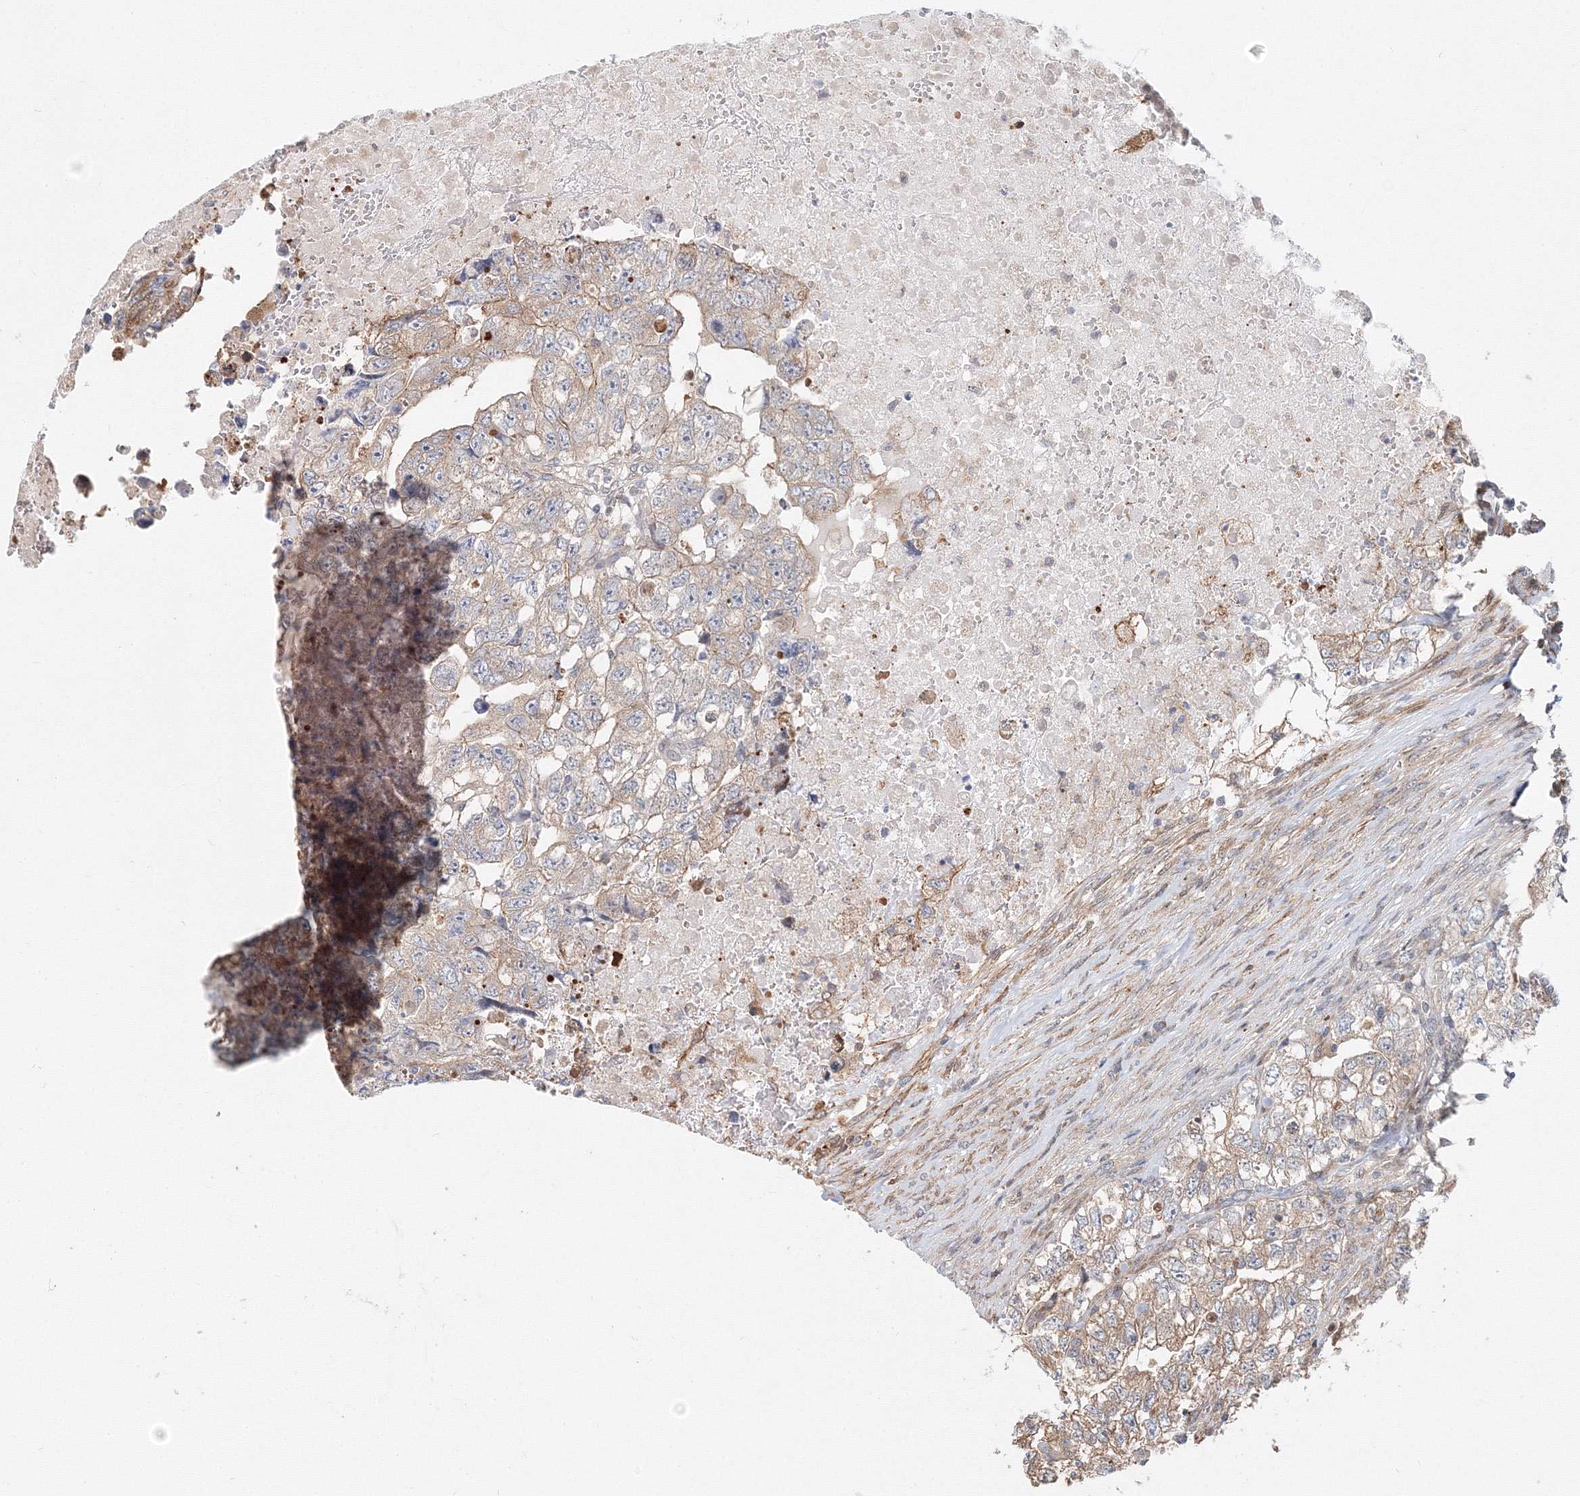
{"staining": {"intensity": "moderate", "quantity": "25%-75%", "location": "cytoplasmic/membranous"}, "tissue": "testis cancer", "cell_type": "Tumor cells", "image_type": "cancer", "snomed": [{"axis": "morphology", "description": "Carcinoma, Embryonal, NOS"}, {"axis": "topography", "description": "Testis"}], "caption": "This is an image of IHC staining of testis embryonal carcinoma, which shows moderate staining in the cytoplasmic/membranous of tumor cells.", "gene": "ARHGAP21", "patient": {"sex": "male", "age": 36}}